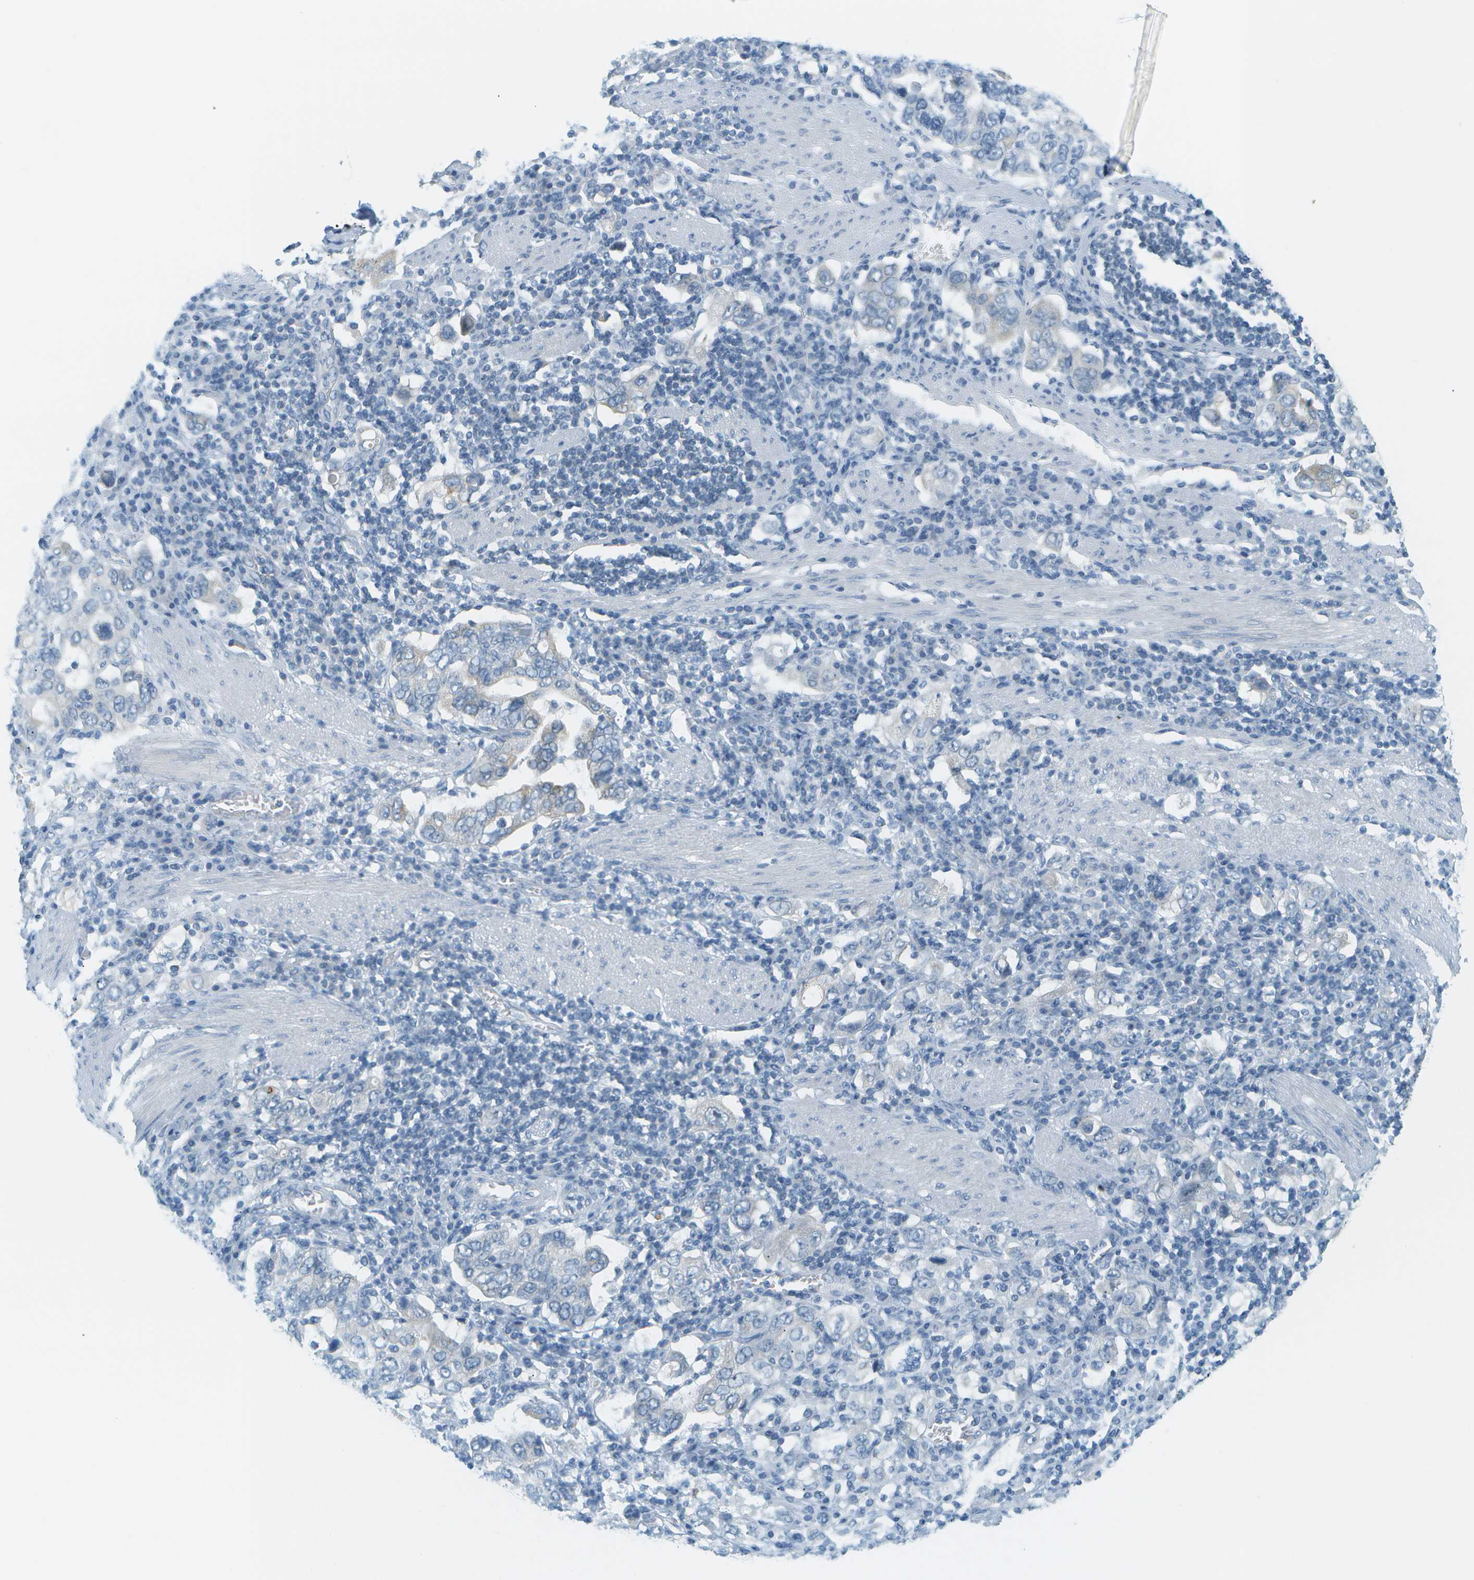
{"staining": {"intensity": "negative", "quantity": "none", "location": "none"}, "tissue": "stomach cancer", "cell_type": "Tumor cells", "image_type": "cancer", "snomed": [{"axis": "morphology", "description": "Adenocarcinoma, NOS"}, {"axis": "topography", "description": "Stomach, upper"}], "caption": "The IHC photomicrograph has no significant positivity in tumor cells of adenocarcinoma (stomach) tissue. Brightfield microscopy of IHC stained with DAB (brown) and hematoxylin (blue), captured at high magnification.", "gene": "SMYD5", "patient": {"sex": "male", "age": 62}}